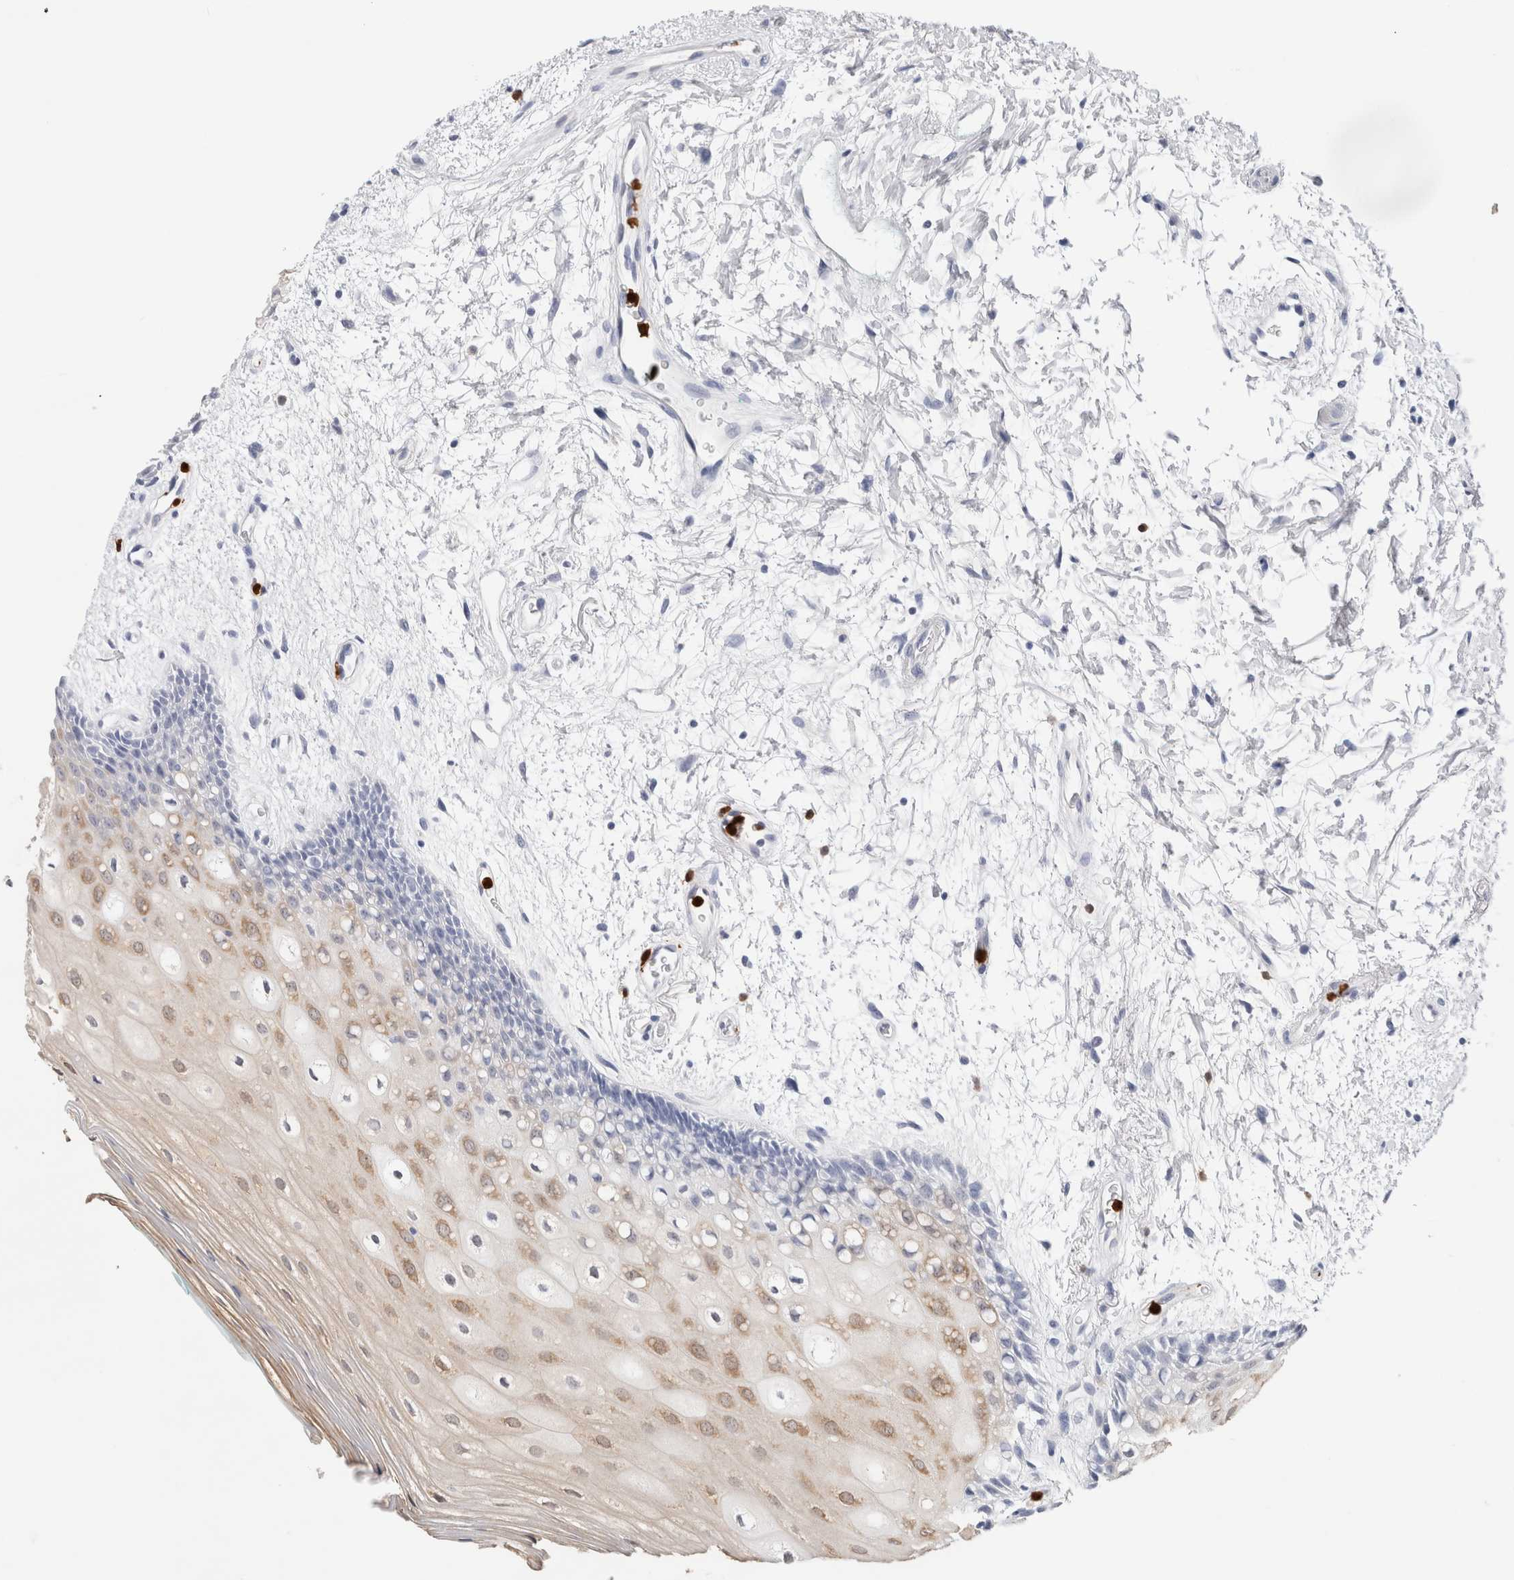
{"staining": {"intensity": "weak", "quantity": "25%-75%", "location": "cytoplasmic/membranous"}, "tissue": "oral mucosa", "cell_type": "Squamous epithelial cells", "image_type": "normal", "snomed": [{"axis": "morphology", "description": "Normal tissue, NOS"}, {"axis": "topography", "description": "Skeletal muscle"}, {"axis": "topography", "description": "Oral tissue"}, {"axis": "topography", "description": "Peripheral nerve tissue"}], "caption": "IHC micrograph of unremarkable human oral mucosa stained for a protein (brown), which reveals low levels of weak cytoplasmic/membranous positivity in about 25%-75% of squamous epithelial cells.", "gene": "SLC10A5", "patient": {"sex": "female", "age": 84}}